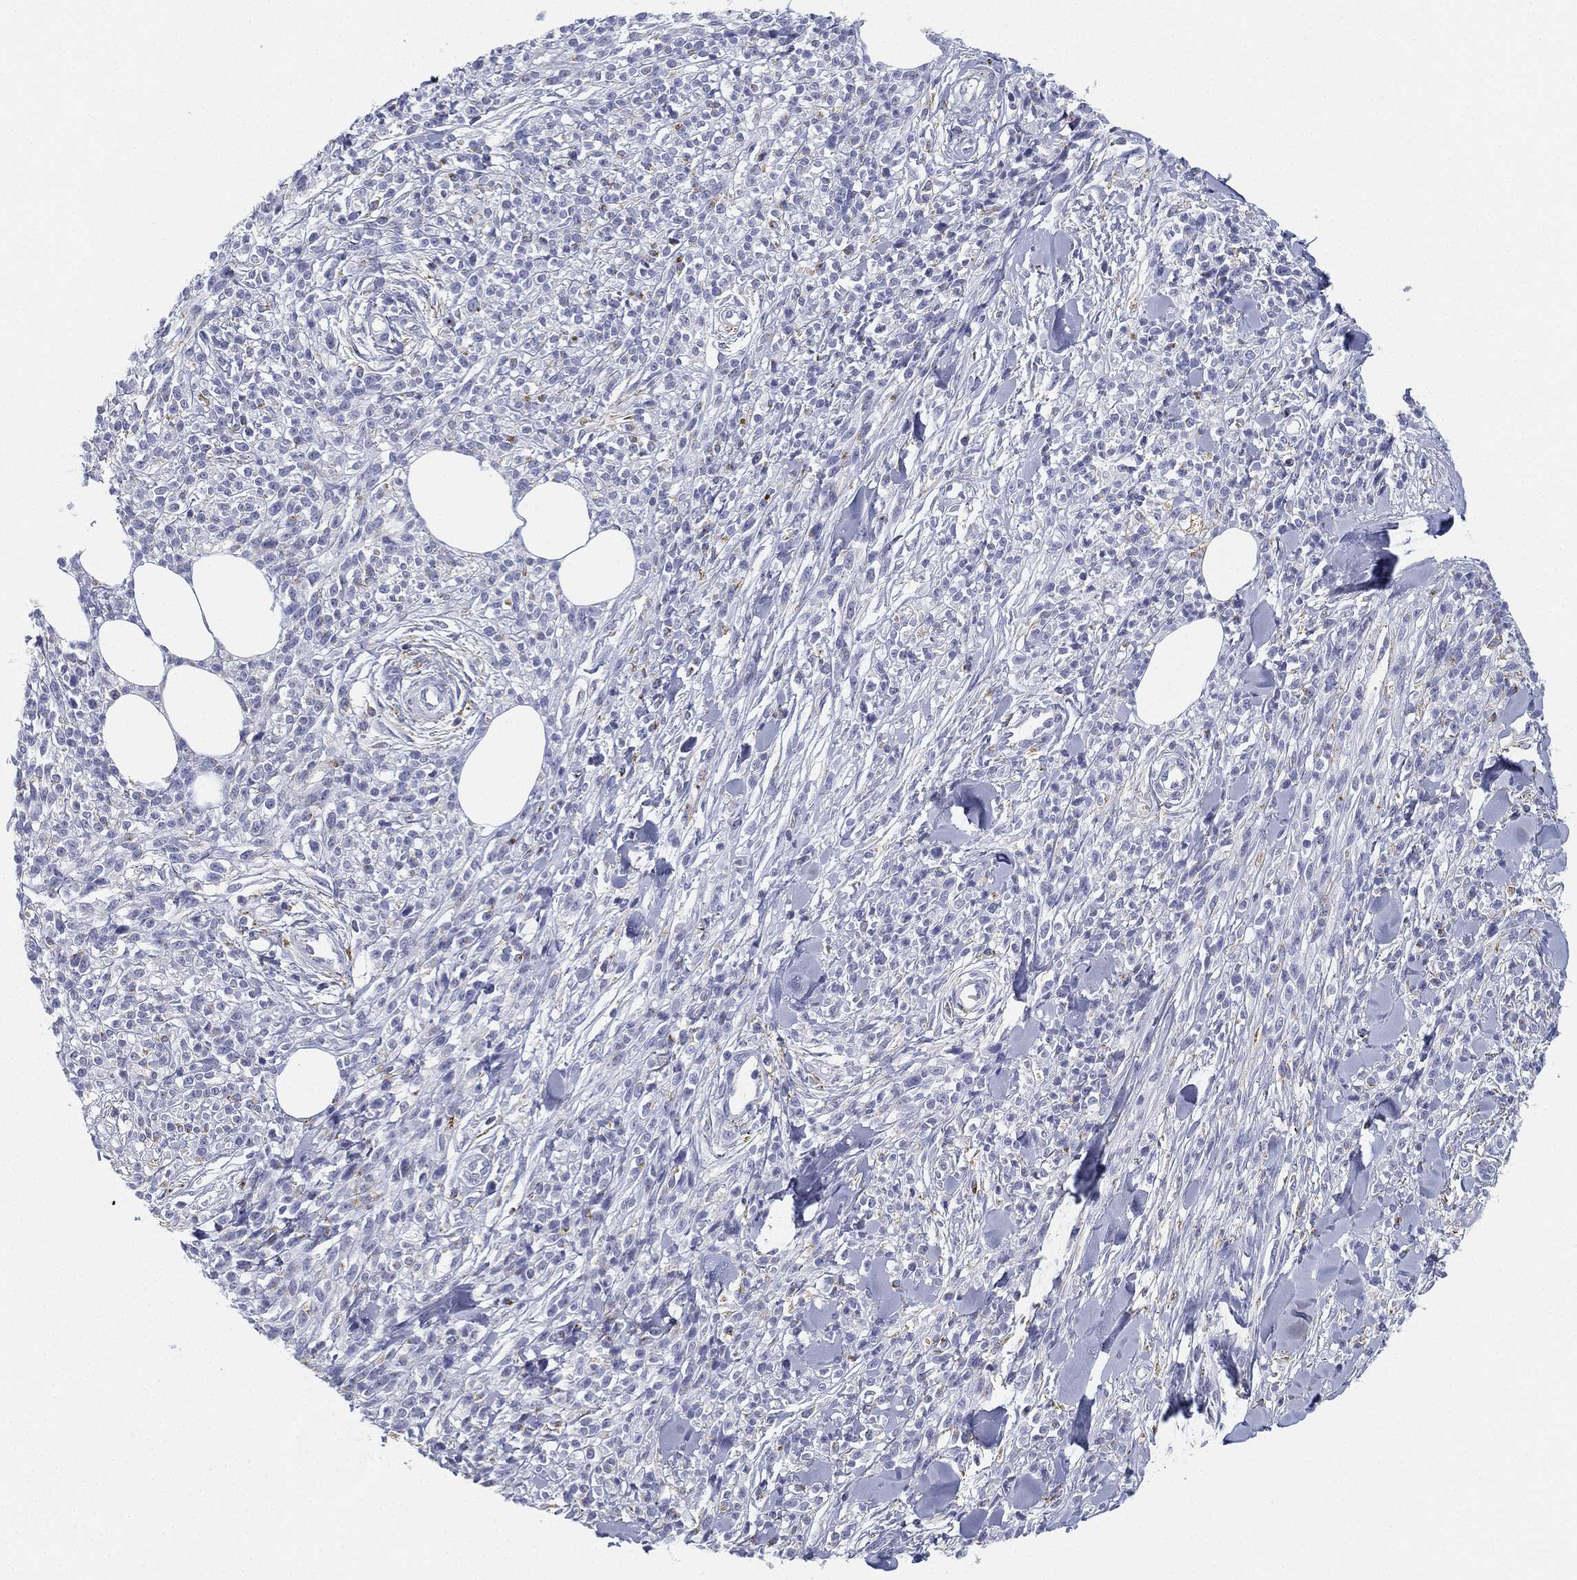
{"staining": {"intensity": "negative", "quantity": "none", "location": "none"}, "tissue": "melanoma", "cell_type": "Tumor cells", "image_type": "cancer", "snomed": [{"axis": "morphology", "description": "Malignant melanoma, NOS"}, {"axis": "topography", "description": "Skin"}, {"axis": "topography", "description": "Skin of trunk"}], "caption": "Malignant melanoma was stained to show a protein in brown. There is no significant positivity in tumor cells.", "gene": "NPC2", "patient": {"sex": "male", "age": 74}}